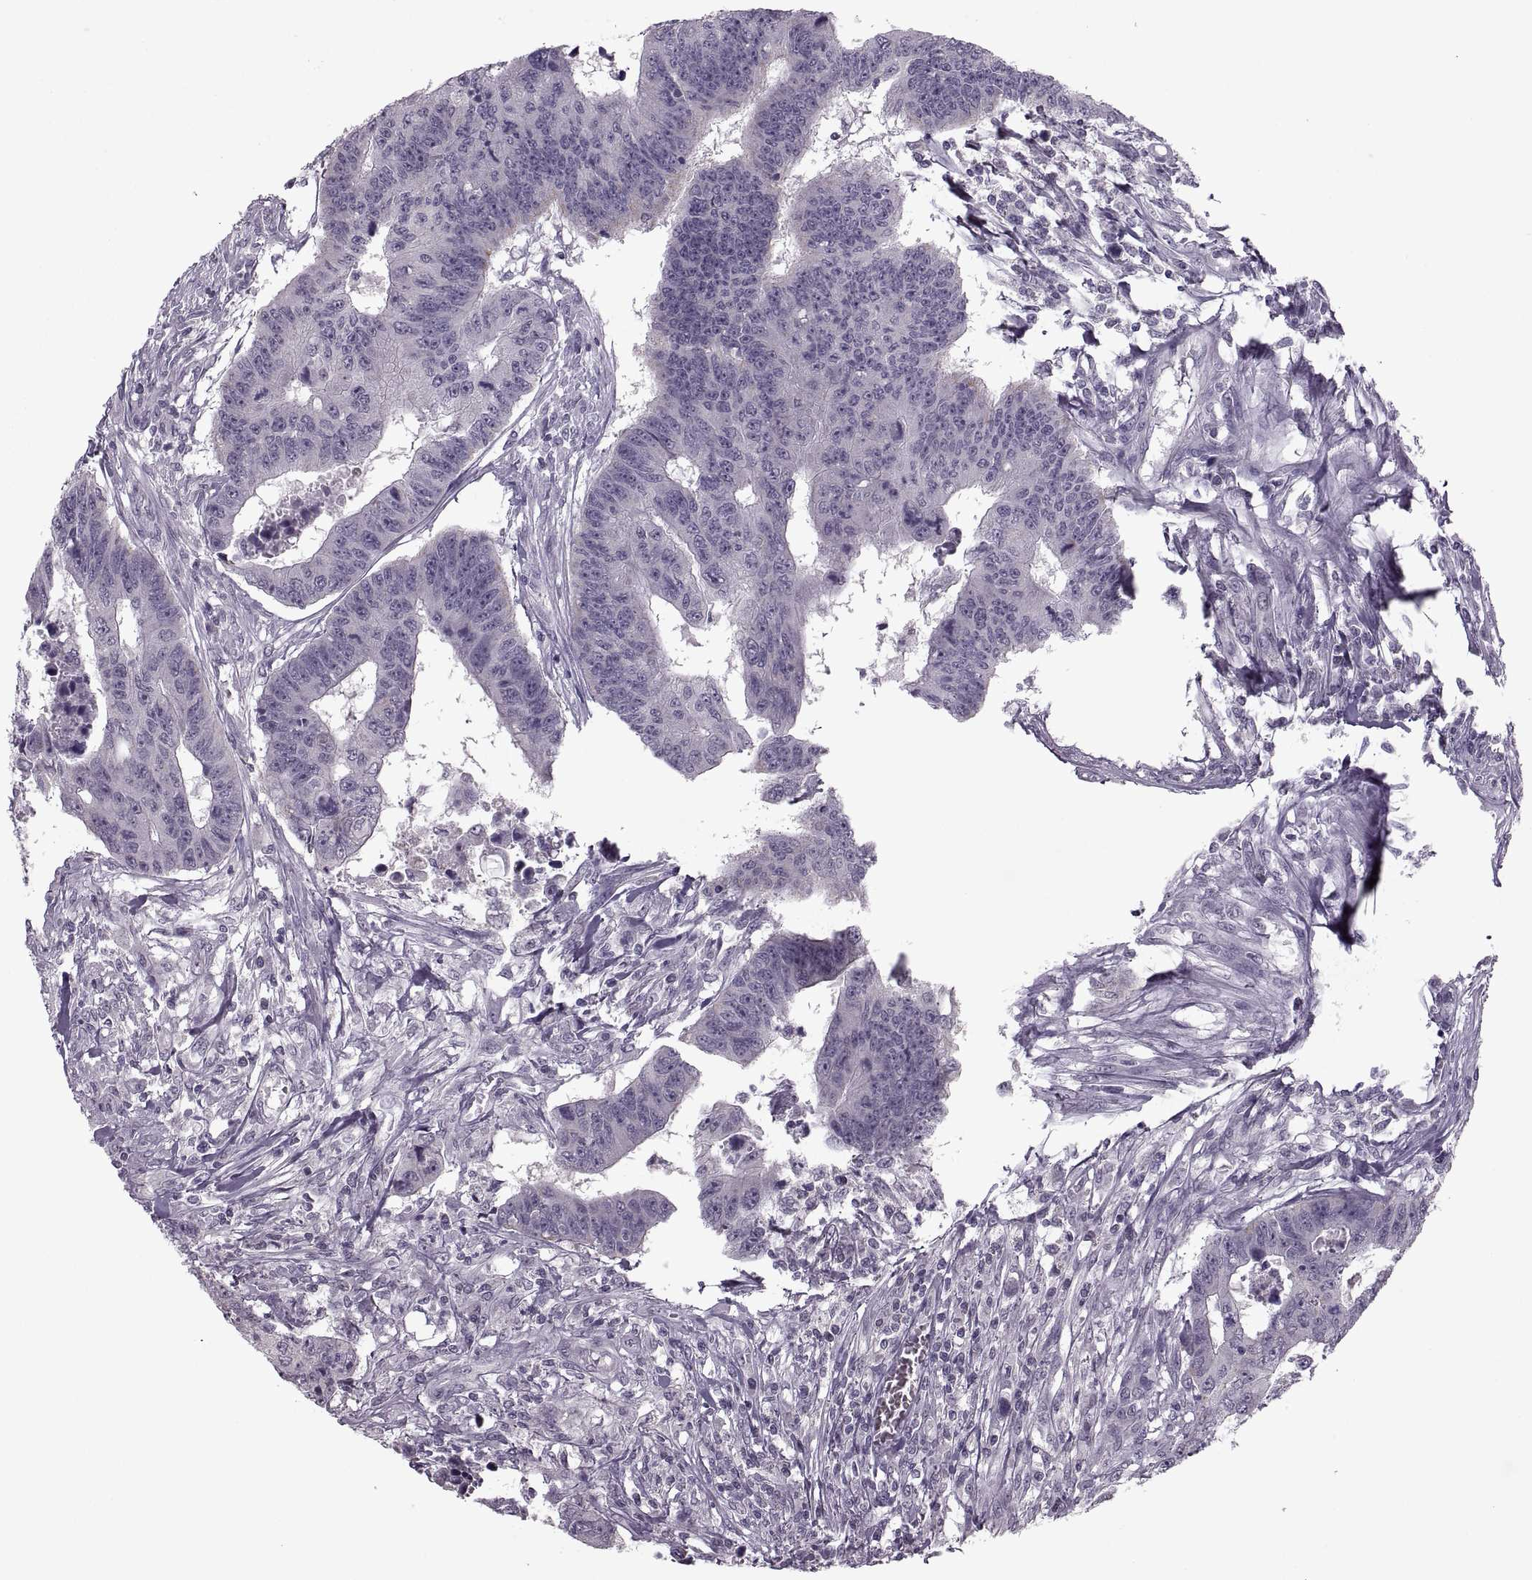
{"staining": {"intensity": "negative", "quantity": "none", "location": "none"}, "tissue": "colorectal cancer", "cell_type": "Tumor cells", "image_type": "cancer", "snomed": [{"axis": "morphology", "description": "Adenocarcinoma, NOS"}, {"axis": "topography", "description": "Rectum"}], "caption": "Tumor cells are negative for brown protein staining in colorectal cancer (adenocarcinoma).", "gene": "MGAT4D", "patient": {"sex": "female", "age": 85}}